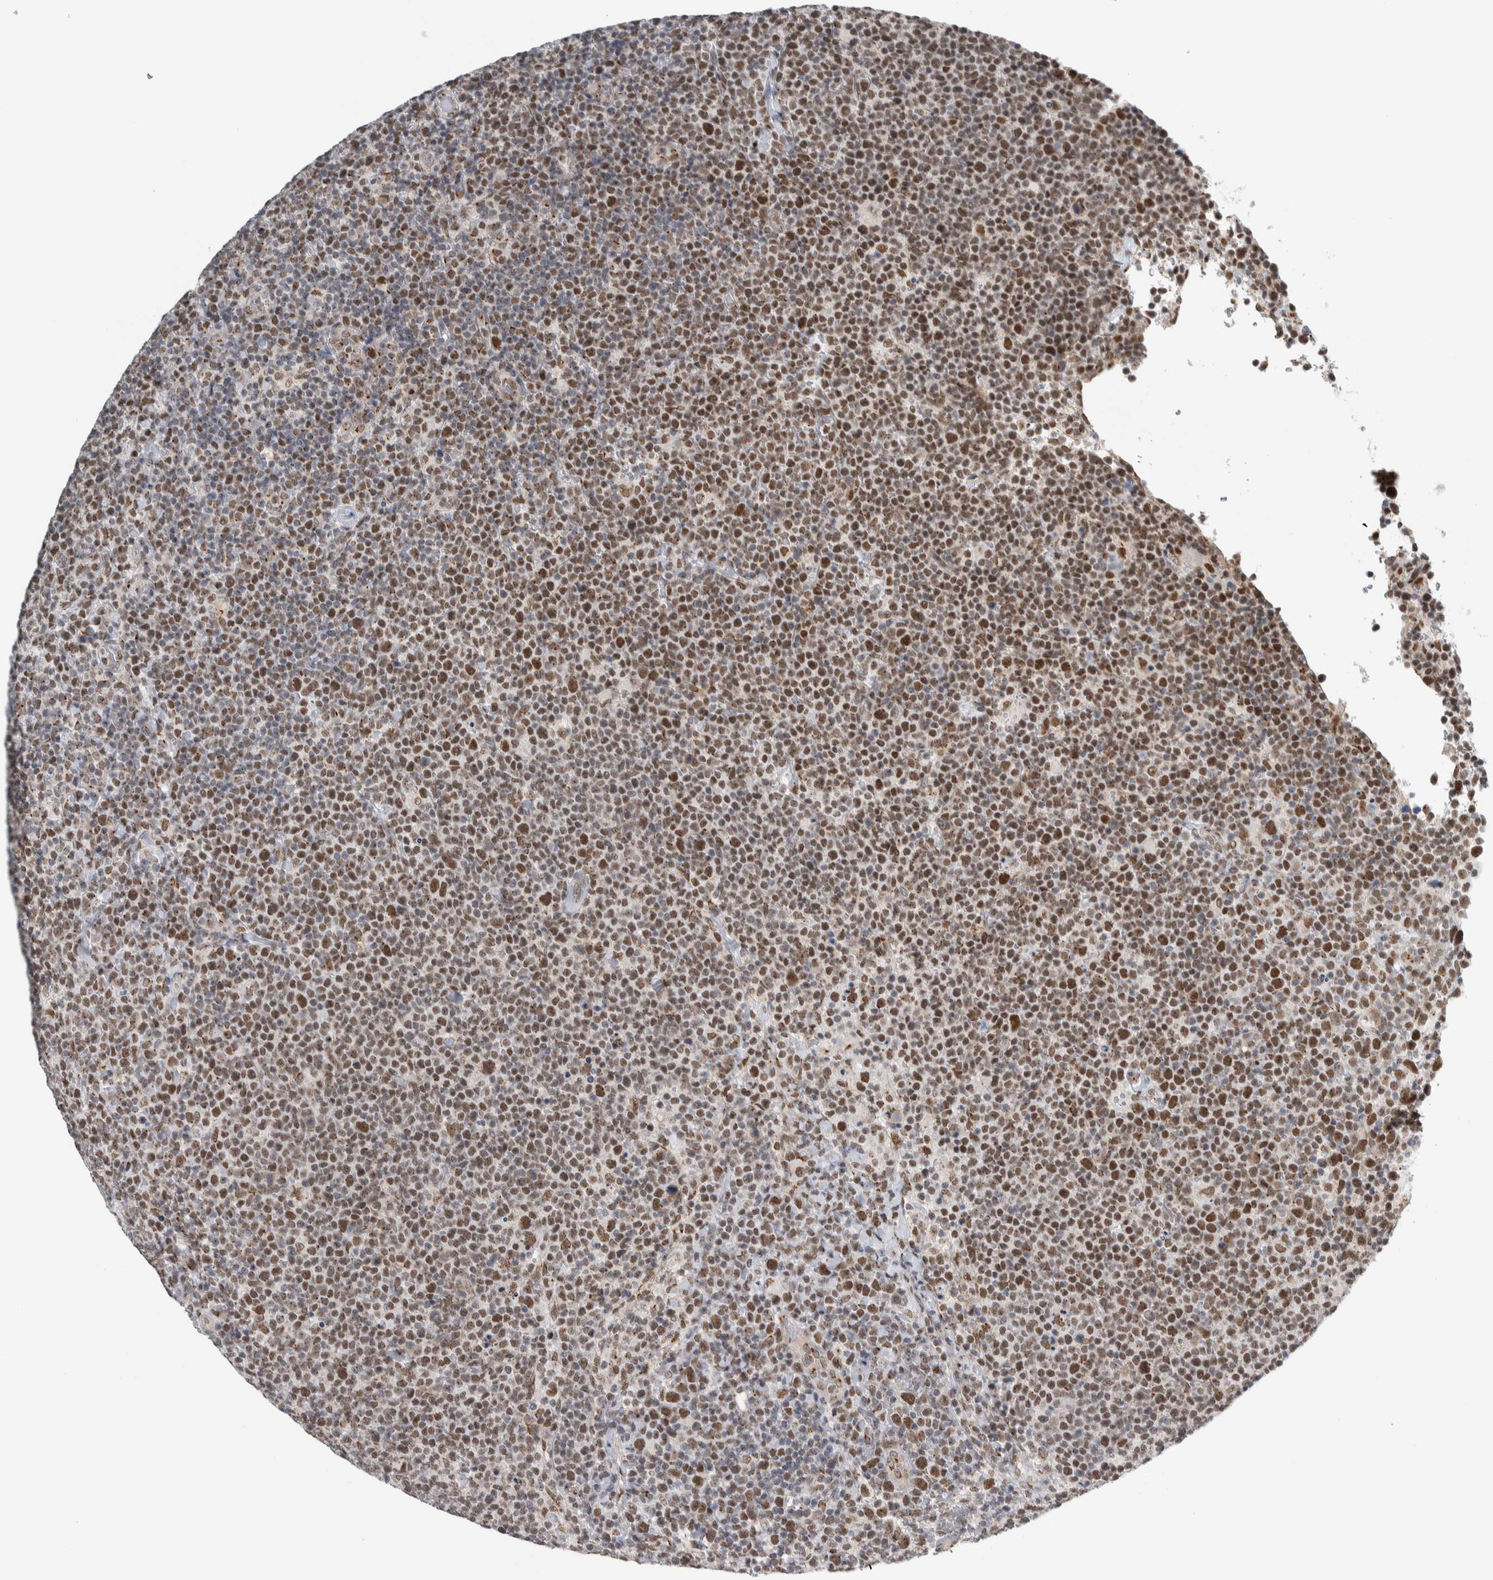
{"staining": {"intensity": "moderate", "quantity": ">75%", "location": "nuclear"}, "tissue": "lymphoma", "cell_type": "Tumor cells", "image_type": "cancer", "snomed": [{"axis": "morphology", "description": "Malignant lymphoma, non-Hodgkin's type, High grade"}, {"axis": "topography", "description": "Lymph node"}], "caption": "Tumor cells demonstrate medium levels of moderate nuclear expression in approximately >75% of cells in malignant lymphoma, non-Hodgkin's type (high-grade).", "gene": "ZMYND8", "patient": {"sex": "male", "age": 61}}